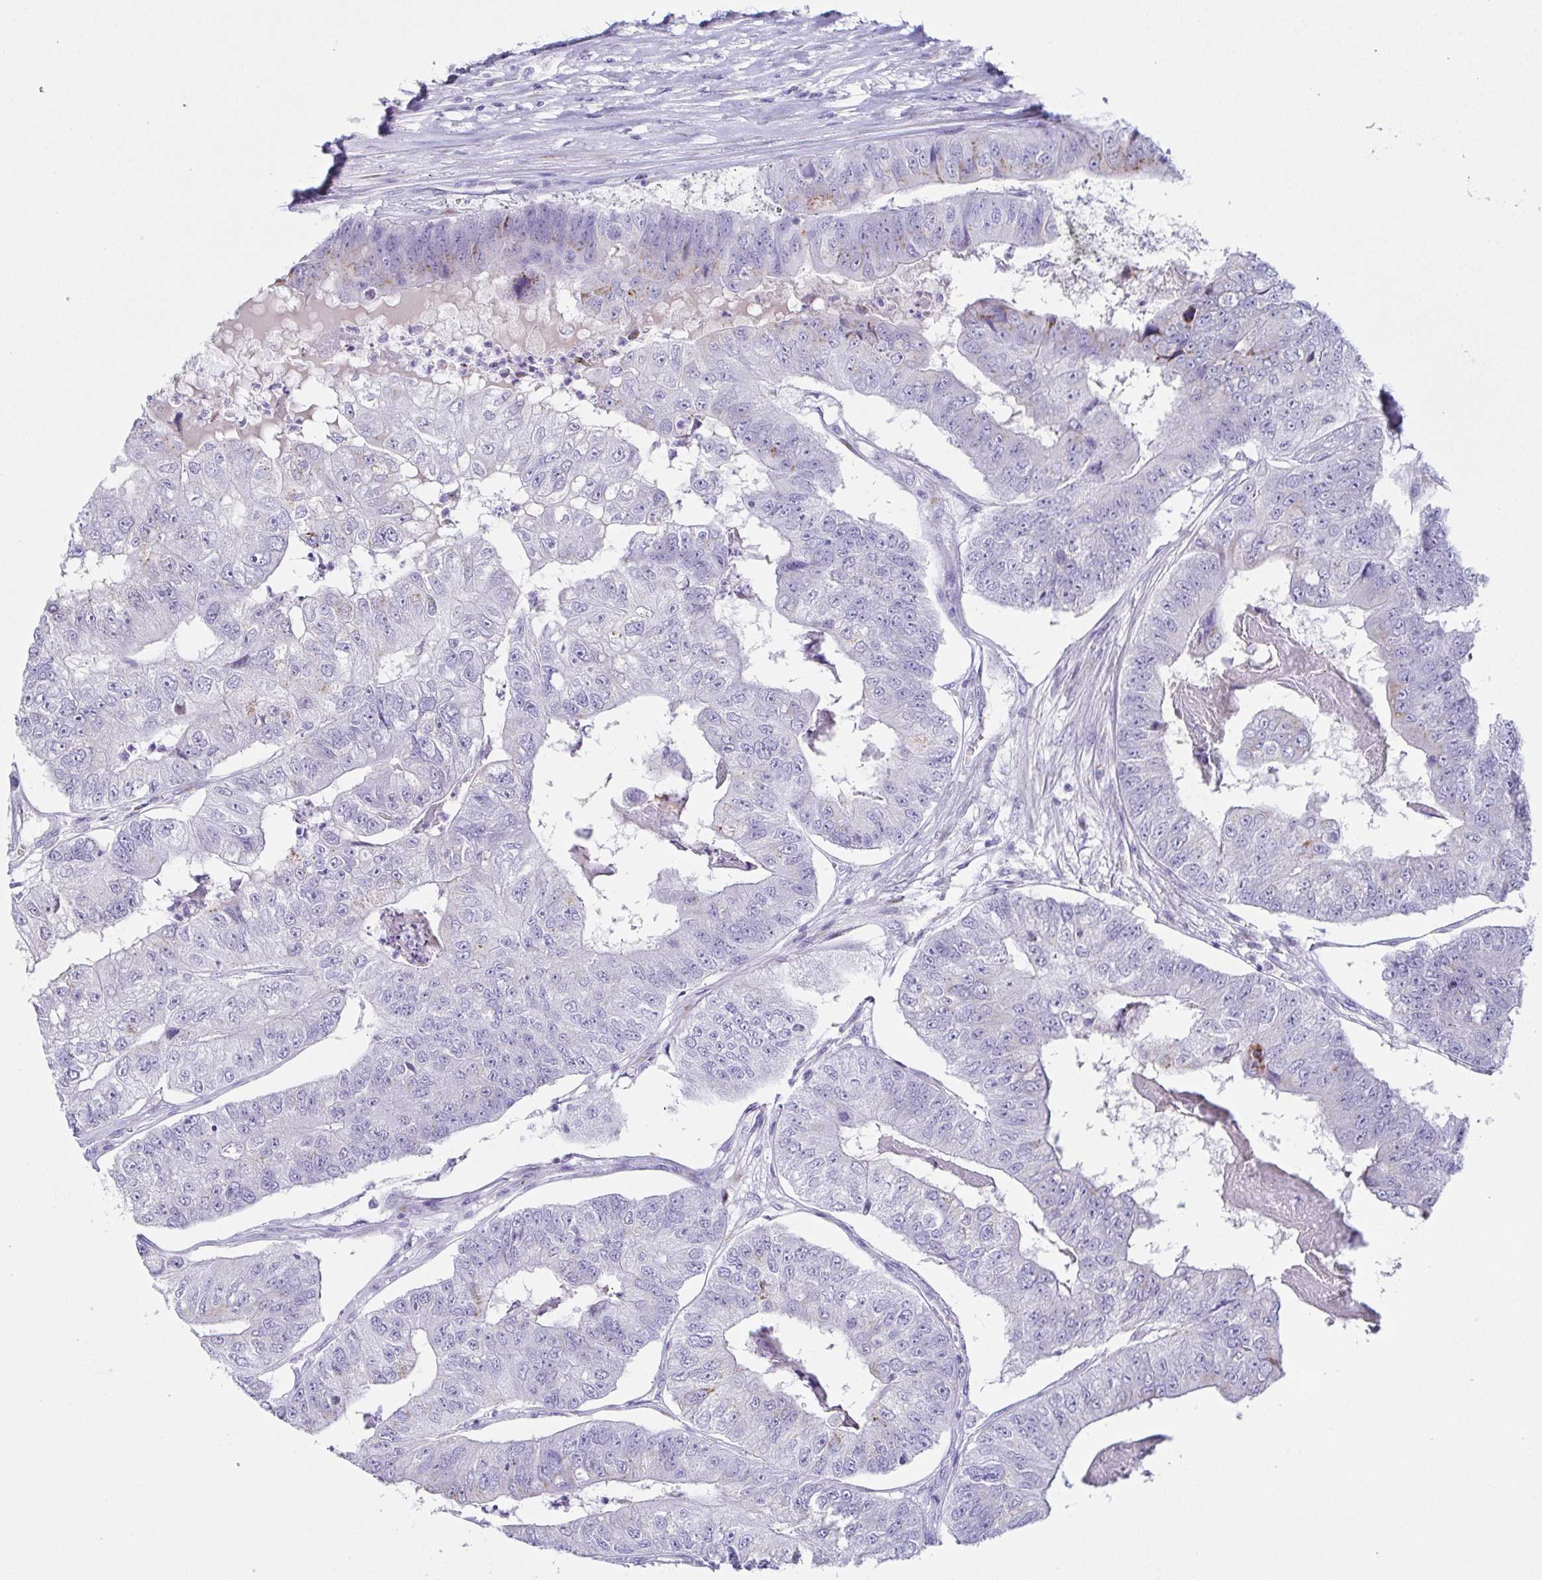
{"staining": {"intensity": "moderate", "quantity": "<25%", "location": "cytoplasmic/membranous"}, "tissue": "colorectal cancer", "cell_type": "Tumor cells", "image_type": "cancer", "snomed": [{"axis": "morphology", "description": "Adenocarcinoma, NOS"}, {"axis": "topography", "description": "Colon"}], "caption": "Colorectal cancer stained with a brown dye exhibits moderate cytoplasmic/membranous positive positivity in approximately <25% of tumor cells.", "gene": "LDLRAD1", "patient": {"sex": "female", "age": 67}}